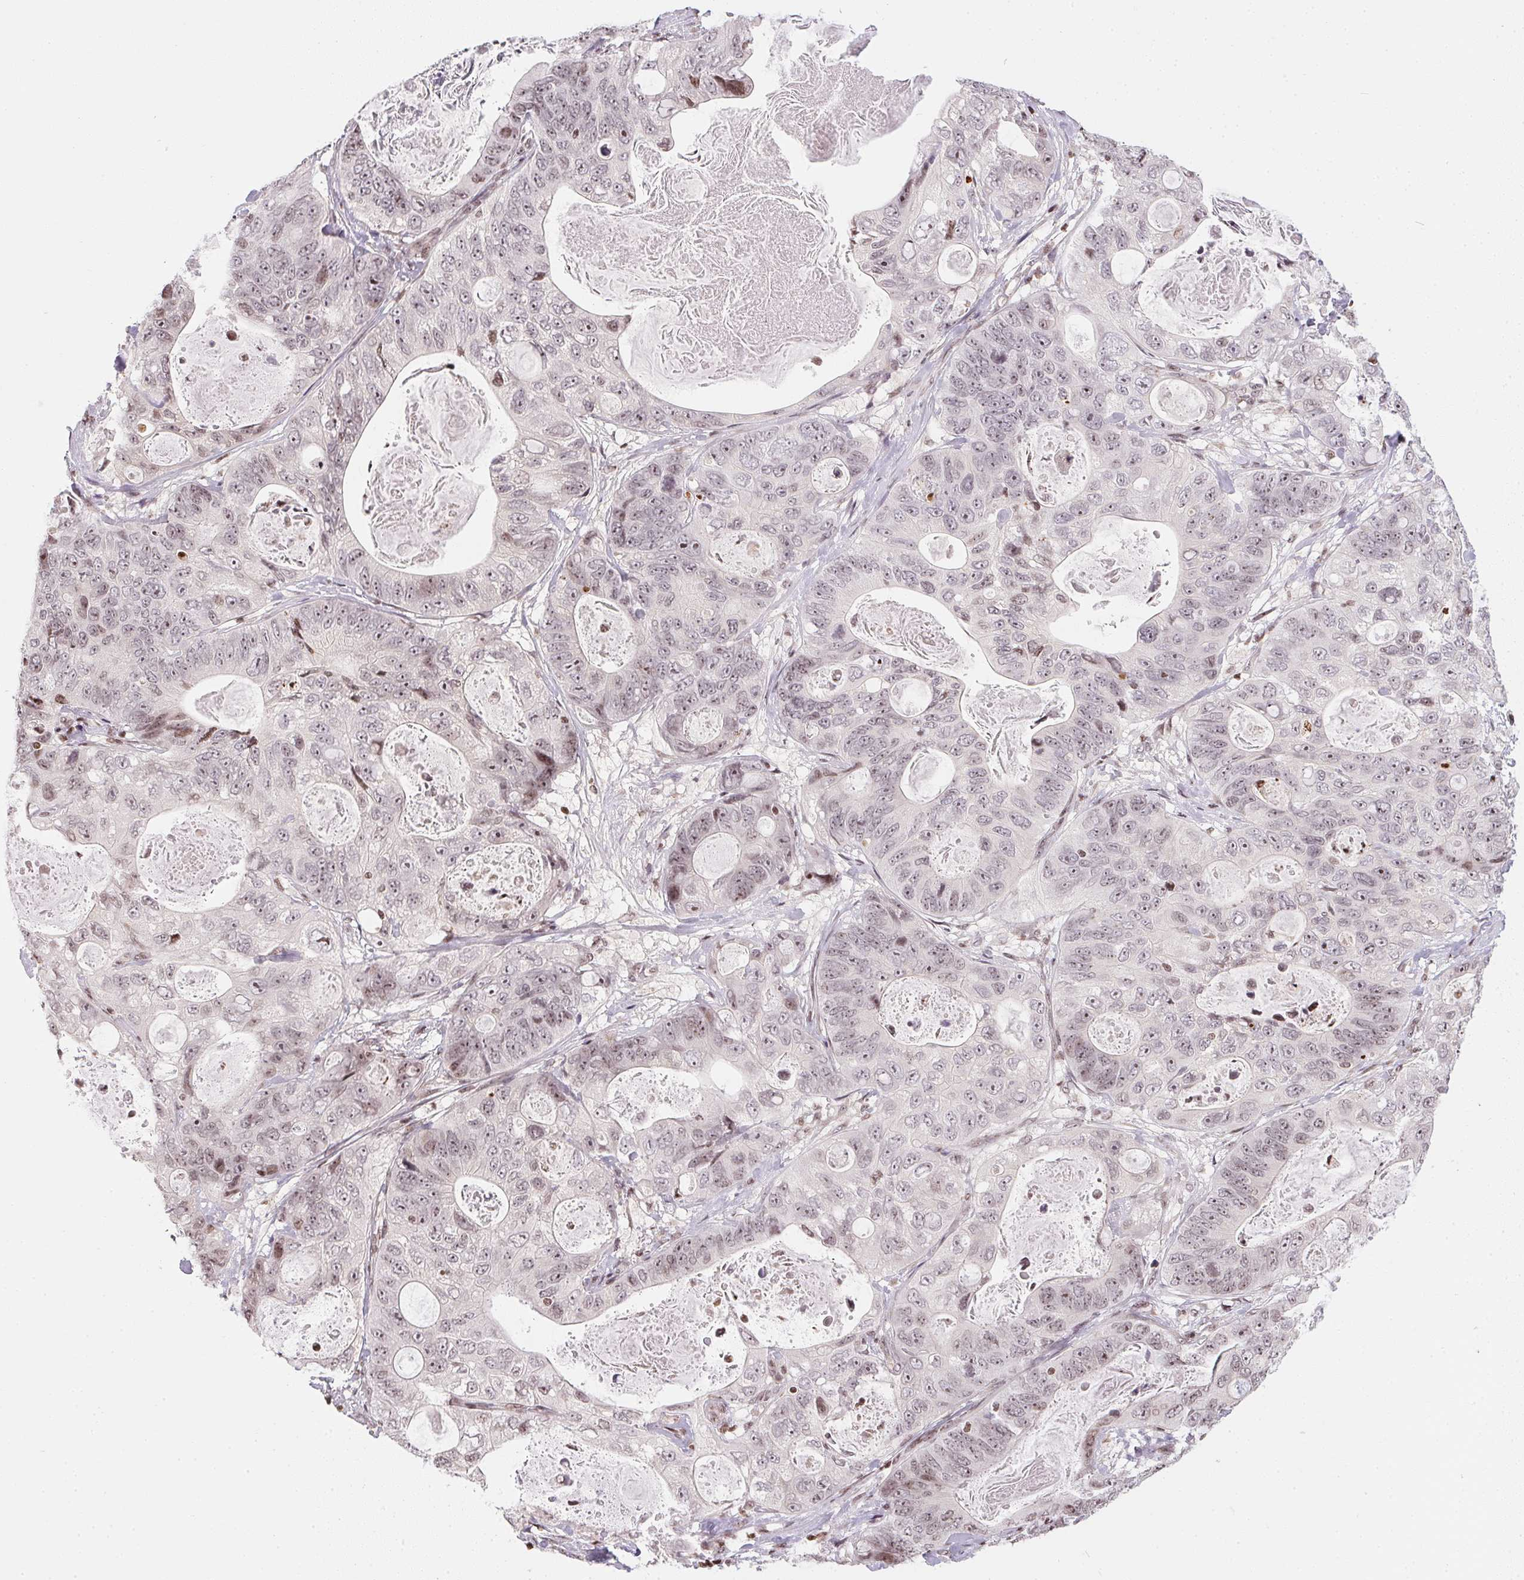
{"staining": {"intensity": "weak", "quantity": "25%-75%", "location": "nuclear"}, "tissue": "stomach cancer", "cell_type": "Tumor cells", "image_type": "cancer", "snomed": [{"axis": "morphology", "description": "Normal tissue, NOS"}, {"axis": "morphology", "description": "Adenocarcinoma, NOS"}, {"axis": "topography", "description": "Stomach"}], "caption": "Immunohistochemistry staining of stomach cancer (adenocarcinoma), which exhibits low levels of weak nuclear expression in about 25%-75% of tumor cells indicating weak nuclear protein positivity. The staining was performed using DAB (3,3'-diaminobenzidine) (brown) for protein detection and nuclei were counterstained in hematoxylin (blue).", "gene": "RNF181", "patient": {"sex": "female", "age": 89}}